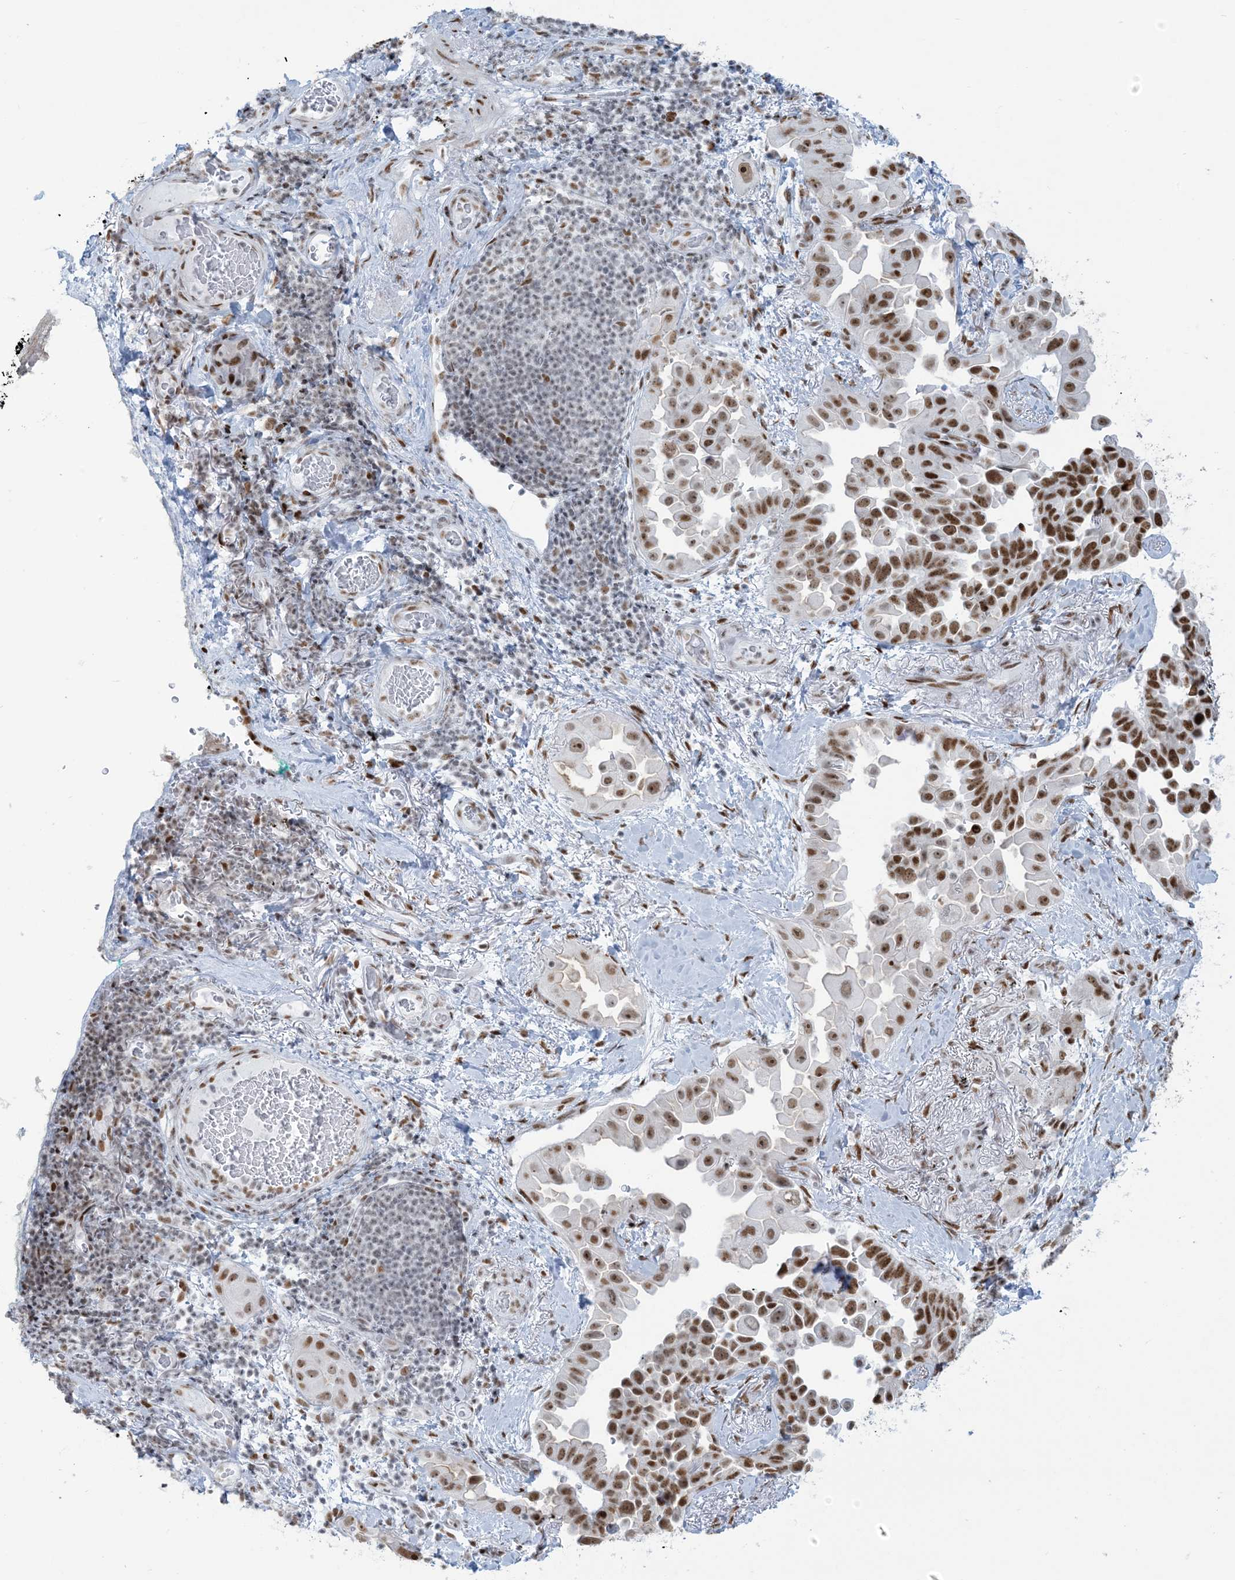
{"staining": {"intensity": "moderate", "quantity": ">75%", "location": "nuclear"}, "tissue": "lung cancer", "cell_type": "Tumor cells", "image_type": "cancer", "snomed": [{"axis": "morphology", "description": "Adenocarcinoma, NOS"}, {"axis": "topography", "description": "Lung"}], "caption": "Moderate nuclear protein positivity is appreciated in about >75% of tumor cells in lung cancer.", "gene": "STAG1", "patient": {"sex": "female", "age": 67}}